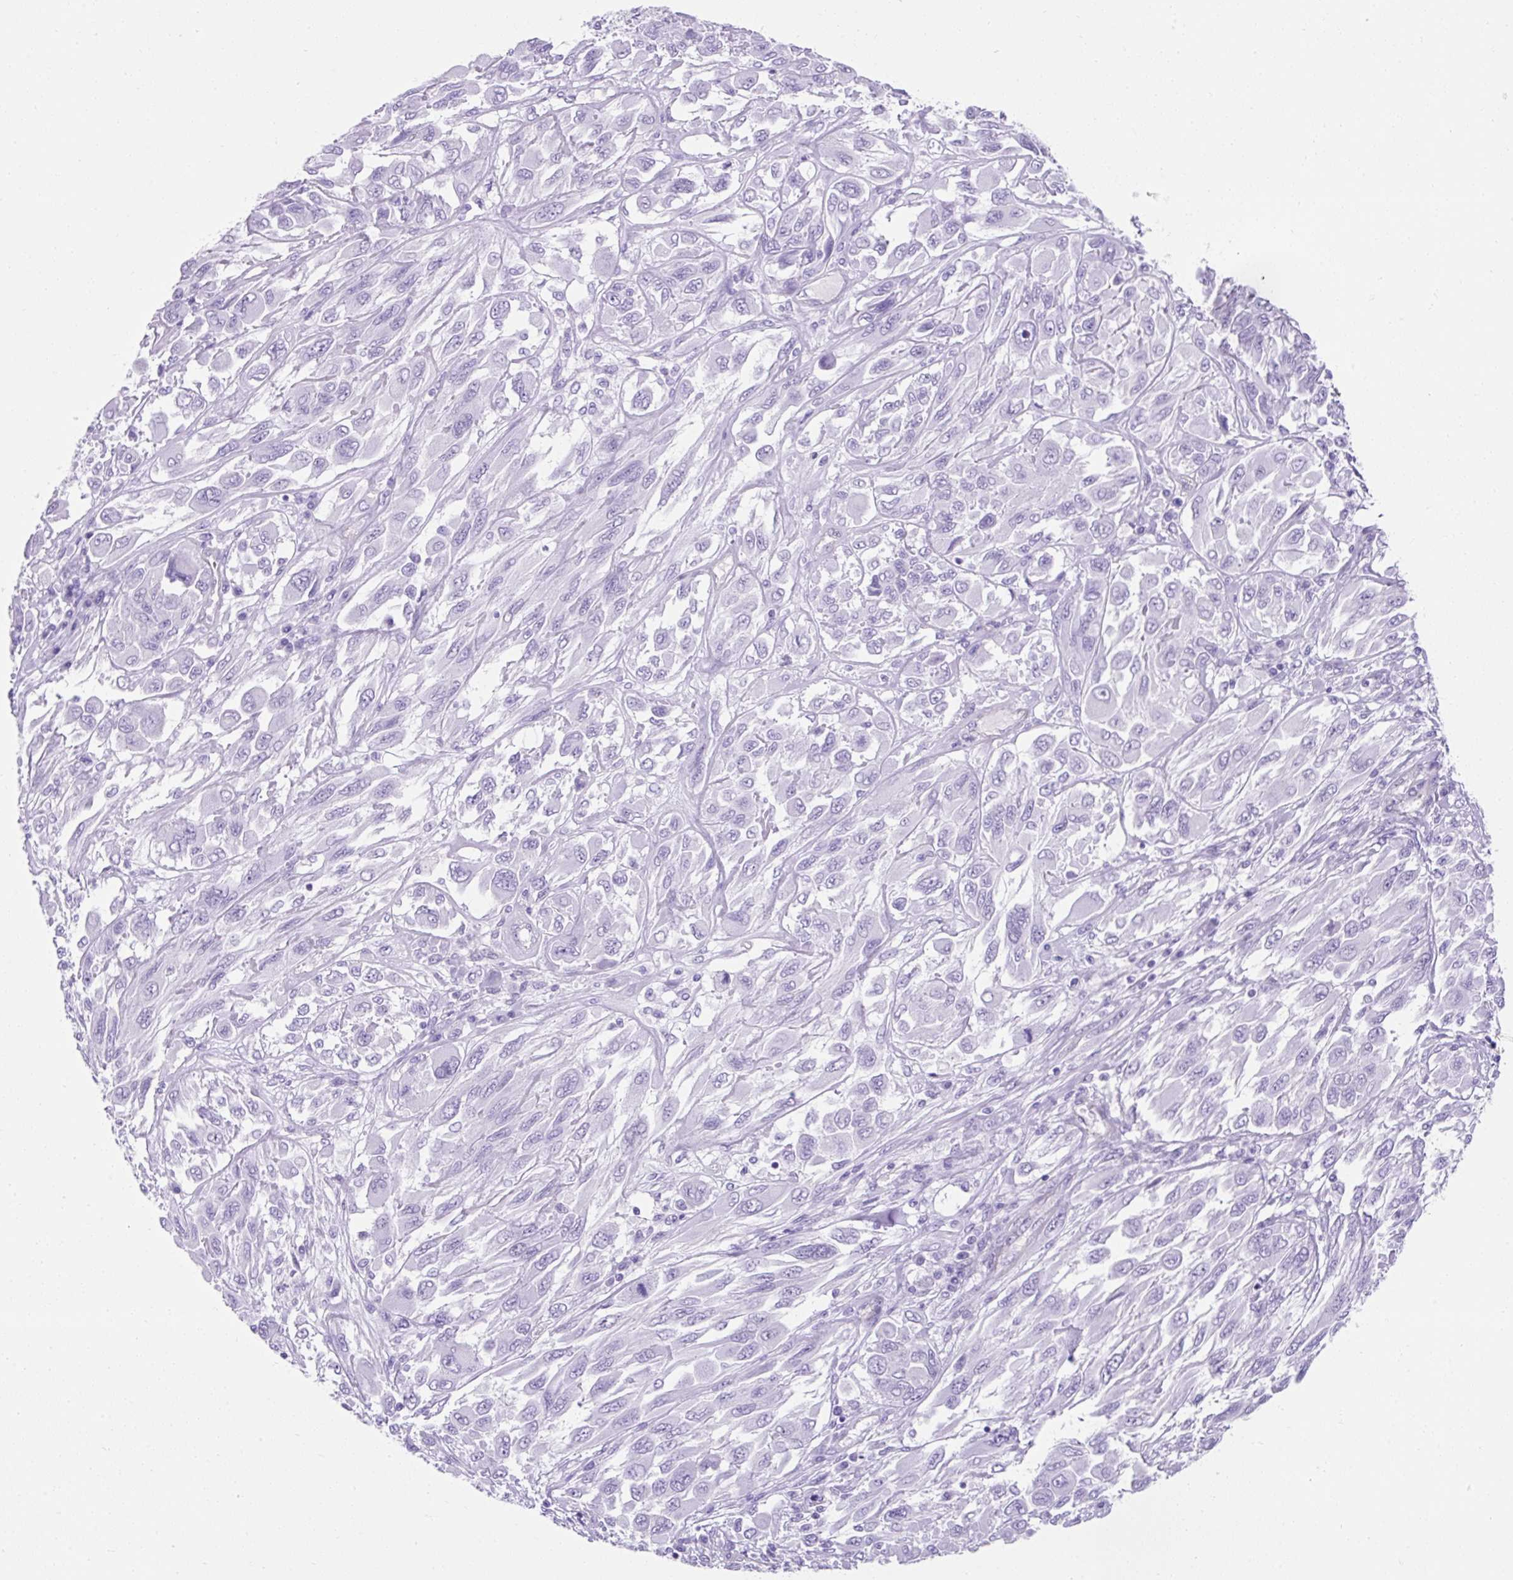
{"staining": {"intensity": "negative", "quantity": "none", "location": "none"}, "tissue": "melanoma", "cell_type": "Tumor cells", "image_type": "cancer", "snomed": [{"axis": "morphology", "description": "Malignant melanoma, NOS"}, {"axis": "topography", "description": "Skin"}], "caption": "High power microscopy image of an immunohistochemistry micrograph of melanoma, revealing no significant staining in tumor cells. (Immunohistochemistry, brightfield microscopy, high magnification).", "gene": "KRT12", "patient": {"sex": "female", "age": 91}}